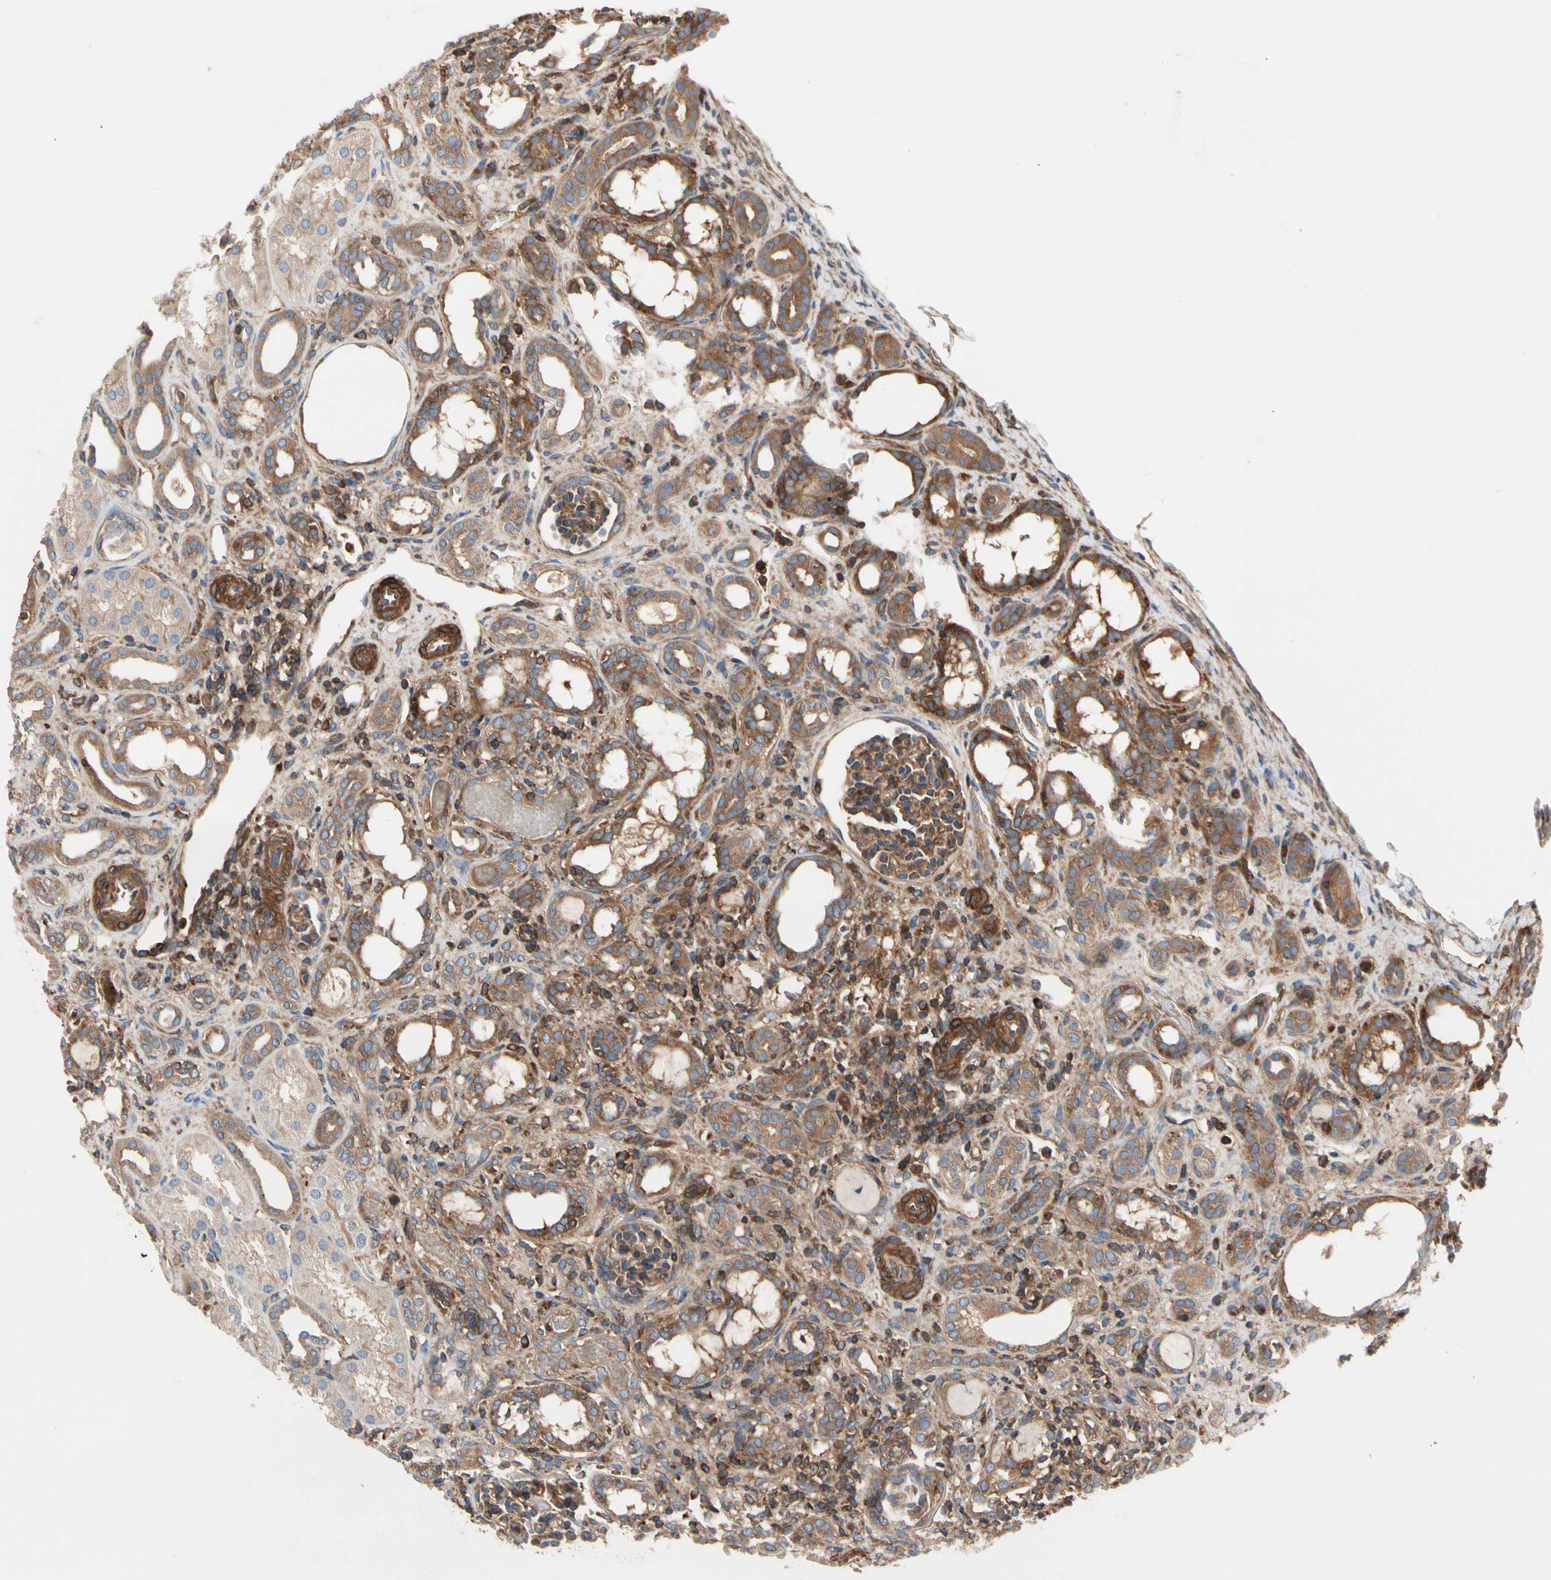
{"staining": {"intensity": "strong", "quantity": ">75%", "location": "cytoplasmic/membranous"}, "tissue": "kidney", "cell_type": "Cells in glomeruli", "image_type": "normal", "snomed": [{"axis": "morphology", "description": "Normal tissue, NOS"}, {"axis": "topography", "description": "Kidney"}], "caption": "Benign kidney demonstrates strong cytoplasmic/membranous positivity in approximately >75% of cells in glomeruli, visualized by immunohistochemistry.", "gene": "ROCK1", "patient": {"sex": "male", "age": 7}}